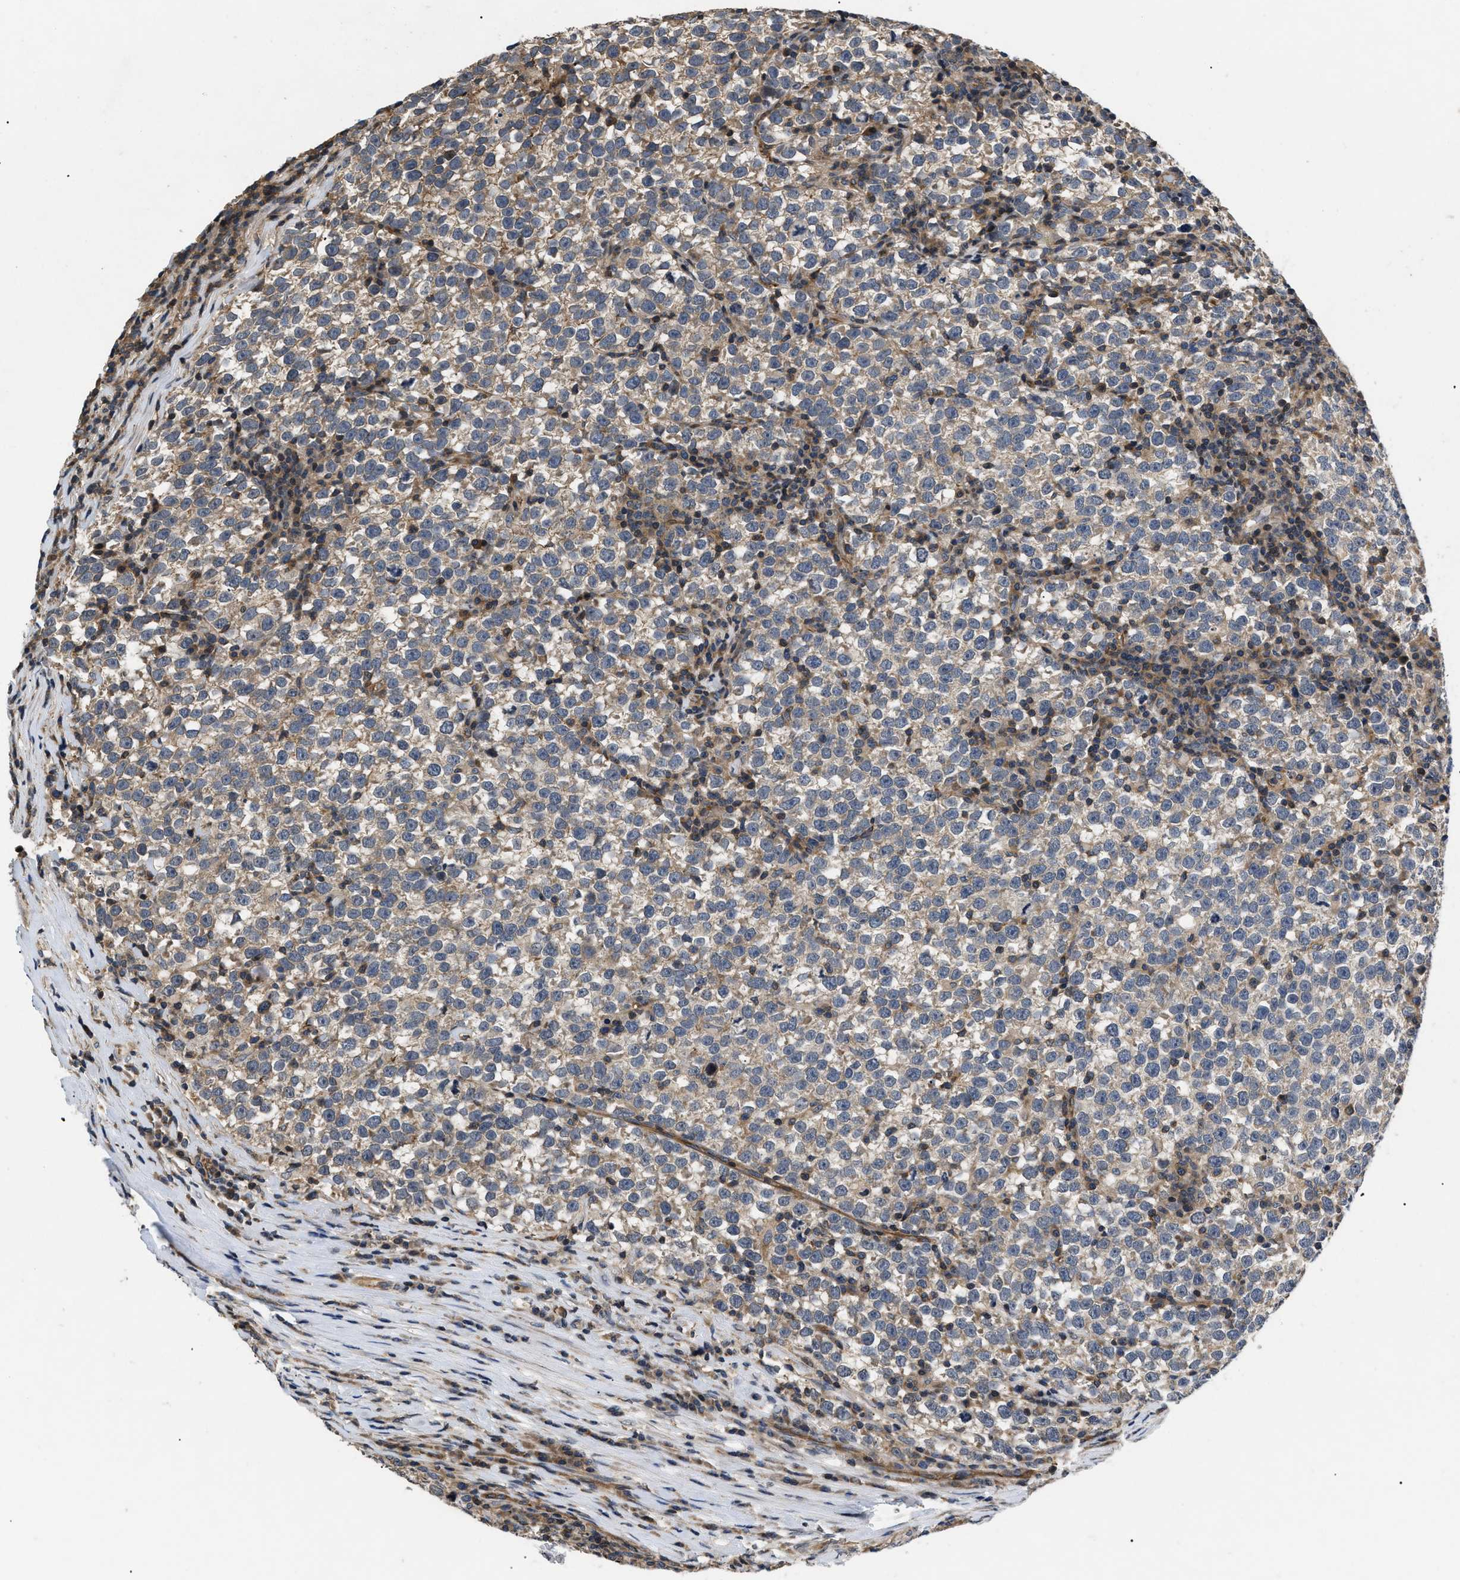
{"staining": {"intensity": "weak", "quantity": "25%-75%", "location": "cytoplasmic/membranous"}, "tissue": "testis cancer", "cell_type": "Tumor cells", "image_type": "cancer", "snomed": [{"axis": "morphology", "description": "Normal tissue, NOS"}, {"axis": "morphology", "description": "Seminoma, NOS"}, {"axis": "topography", "description": "Testis"}], "caption": "This is an image of immunohistochemistry staining of testis cancer, which shows weak expression in the cytoplasmic/membranous of tumor cells.", "gene": "HMGCR", "patient": {"sex": "male", "age": 43}}